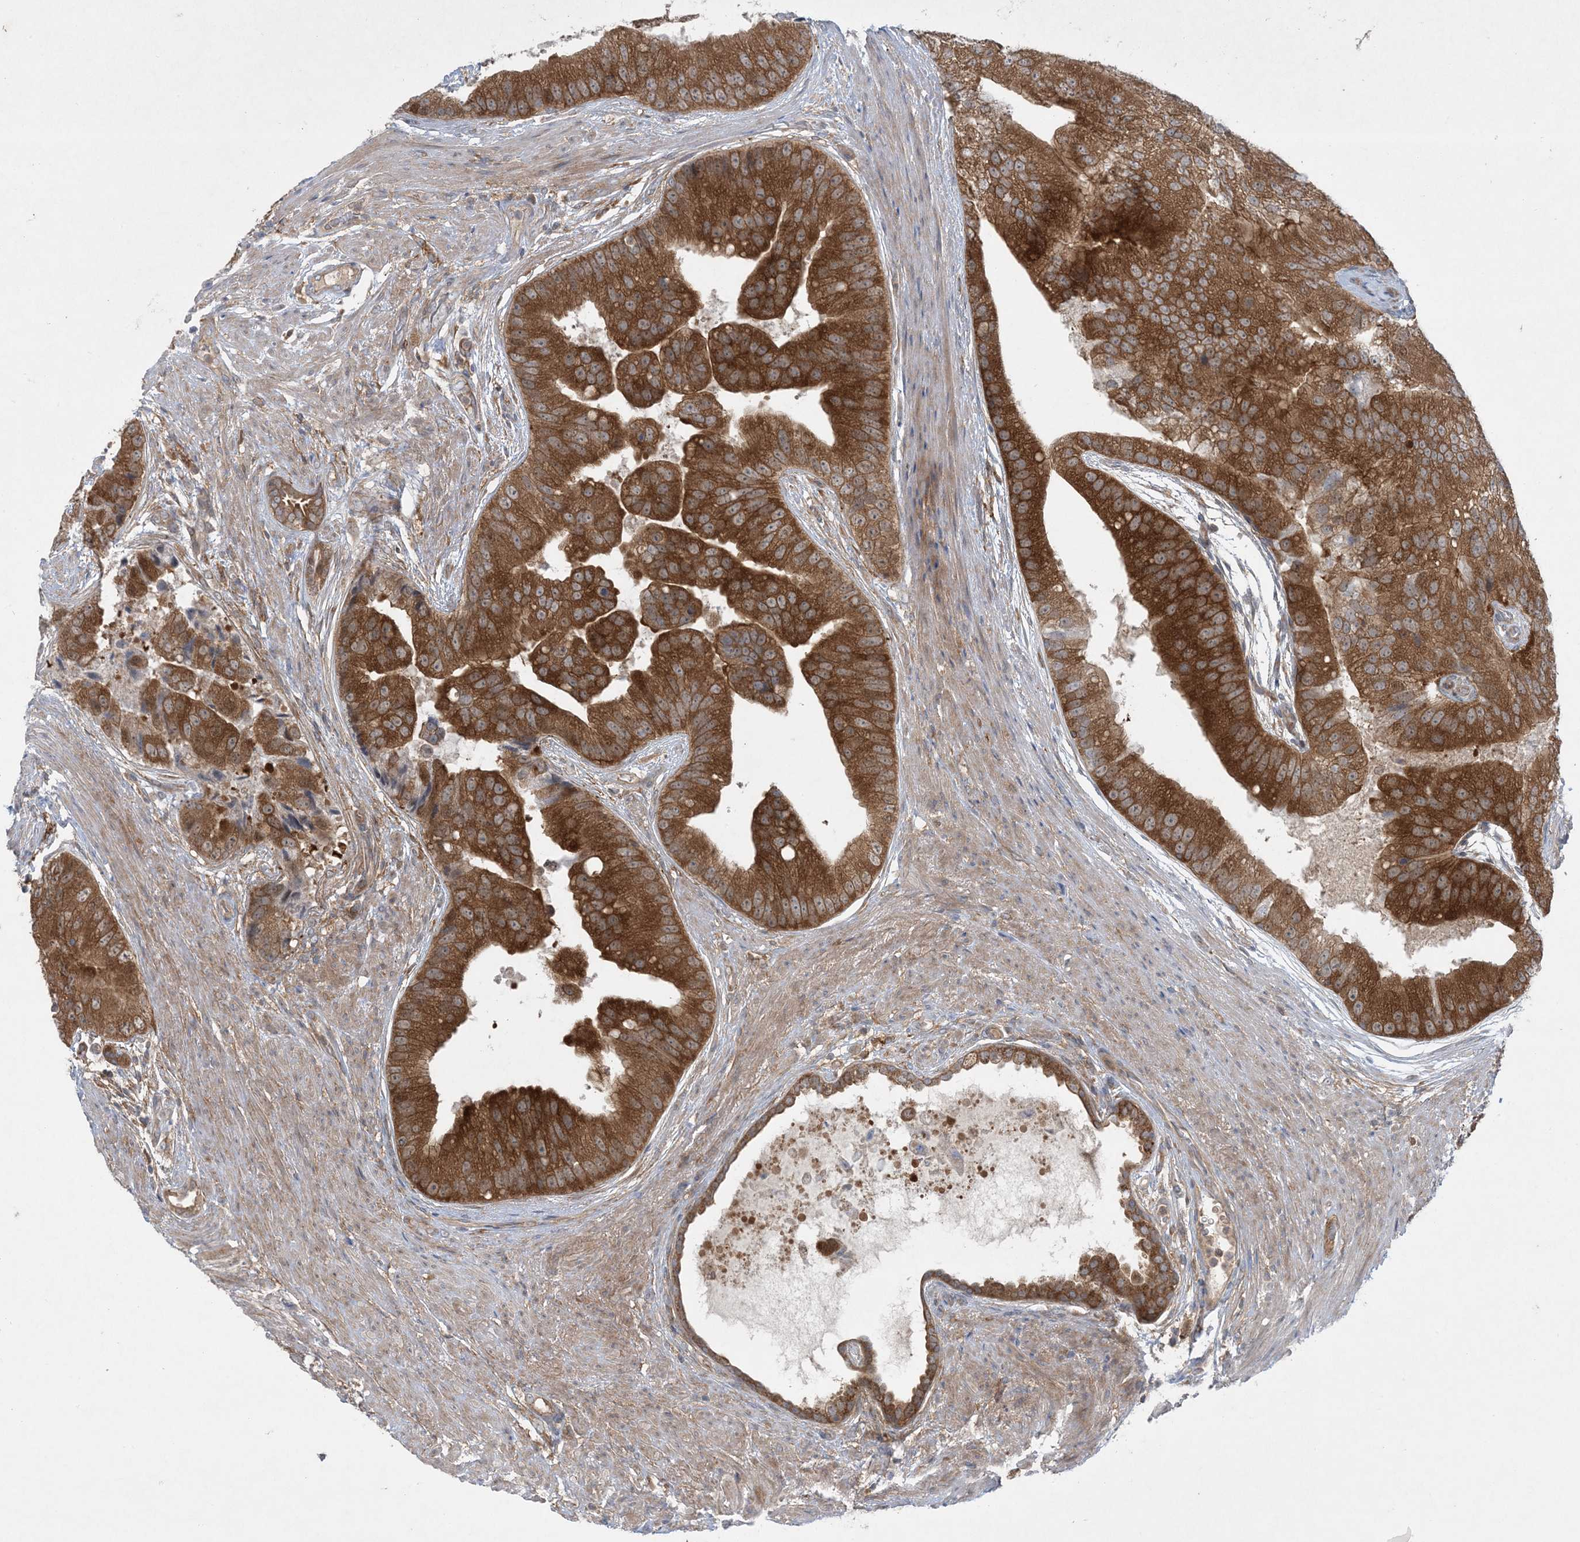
{"staining": {"intensity": "moderate", "quantity": ">75%", "location": "cytoplasmic/membranous"}, "tissue": "prostate cancer", "cell_type": "Tumor cells", "image_type": "cancer", "snomed": [{"axis": "morphology", "description": "Adenocarcinoma, High grade"}, {"axis": "topography", "description": "Prostate"}], "caption": "A medium amount of moderate cytoplasmic/membranous expression is present in about >75% of tumor cells in prostate cancer tissue.", "gene": "STAM2", "patient": {"sex": "male", "age": 70}}